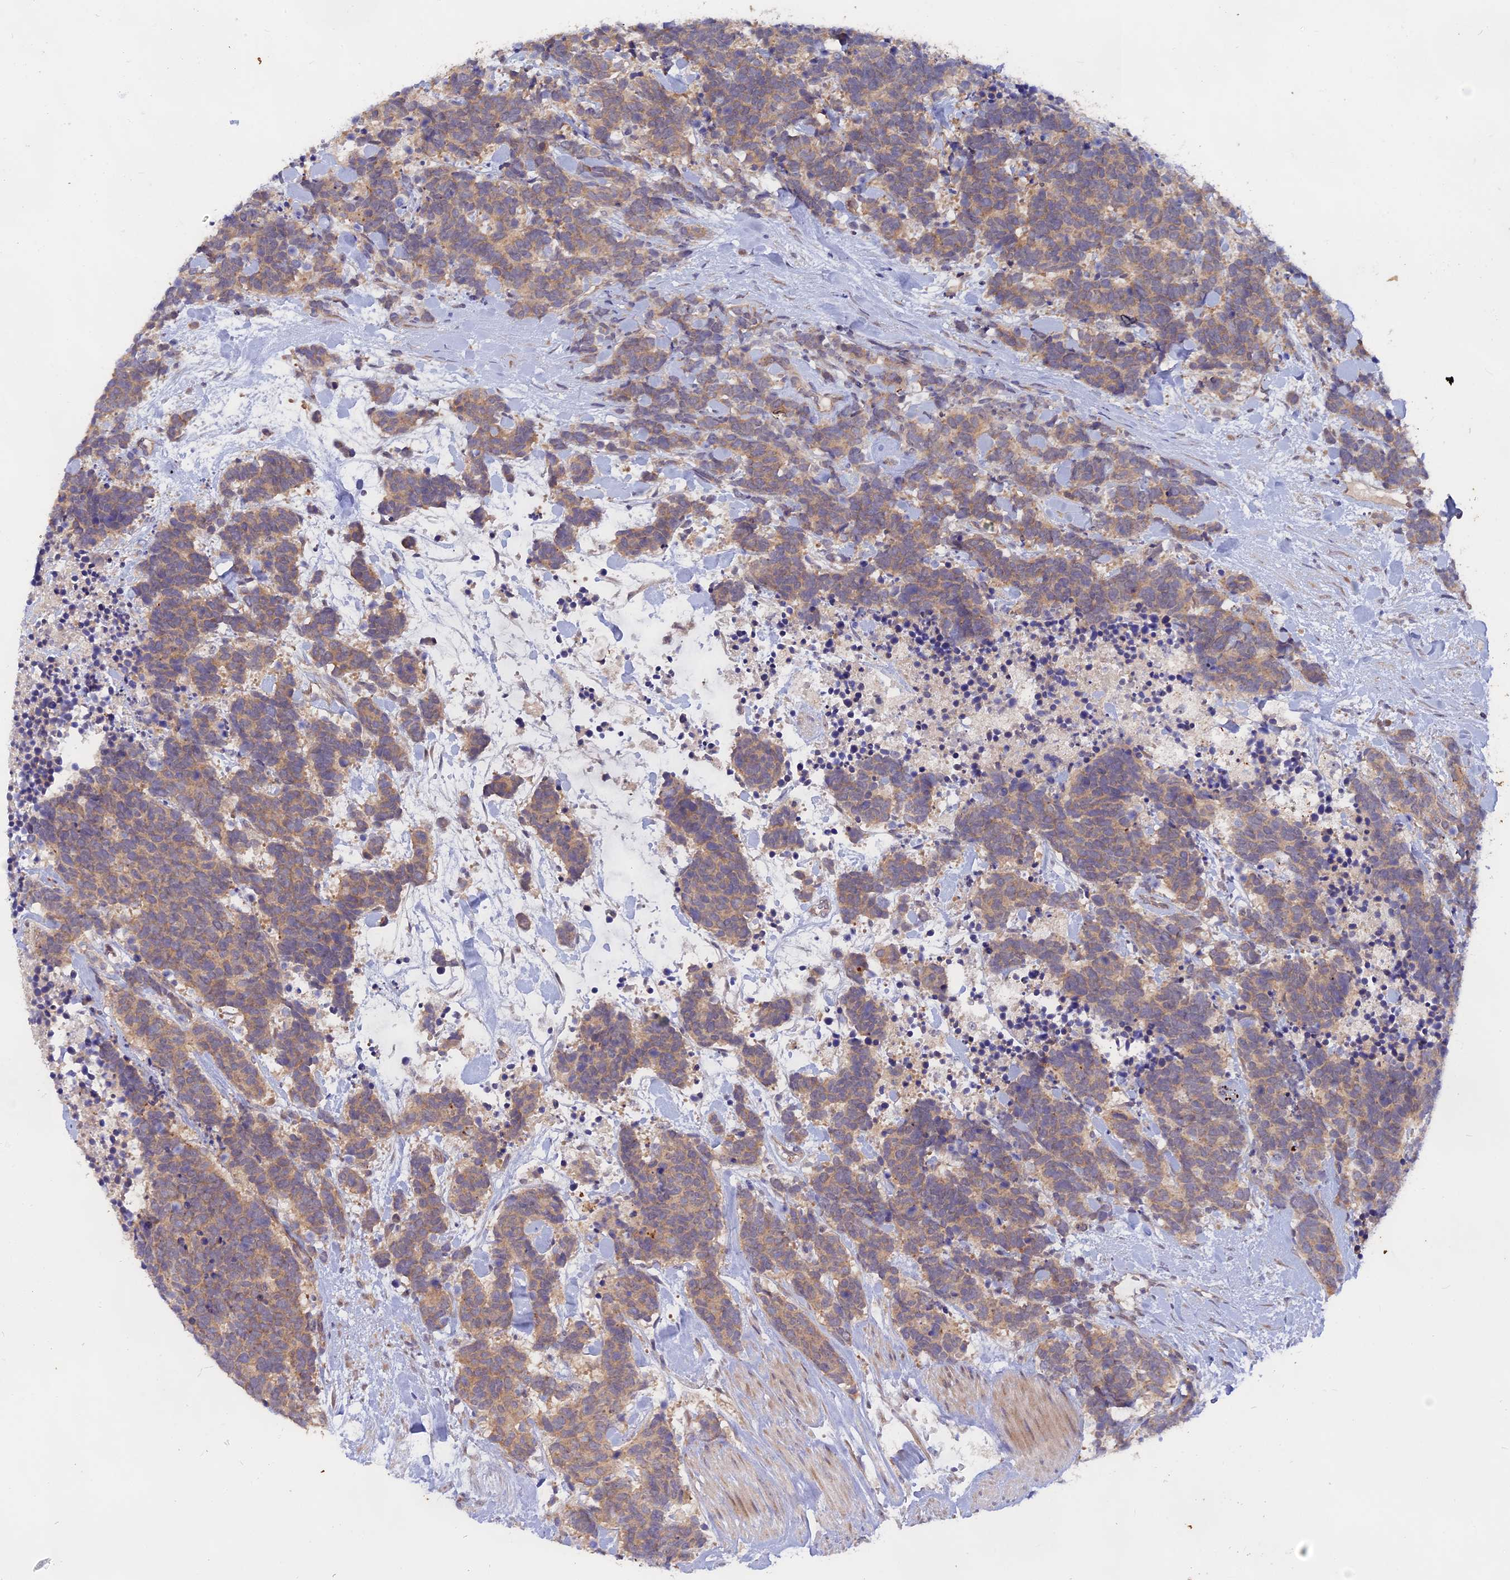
{"staining": {"intensity": "weak", "quantity": ">75%", "location": "cytoplasmic/membranous"}, "tissue": "carcinoid", "cell_type": "Tumor cells", "image_type": "cancer", "snomed": [{"axis": "morphology", "description": "Carcinoma, NOS"}, {"axis": "morphology", "description": "Carcinoid, malignant, NOS"}, {"axis": "topography", "description": "Prostate"}], "caption": "Carcinoma stained with a brown dye reveals weak cytoplasmic/membranous positive positivity in about >75% of tumor cells.", "gene": "TENT4B", "patient": {"sex": "male", "age": 57}}